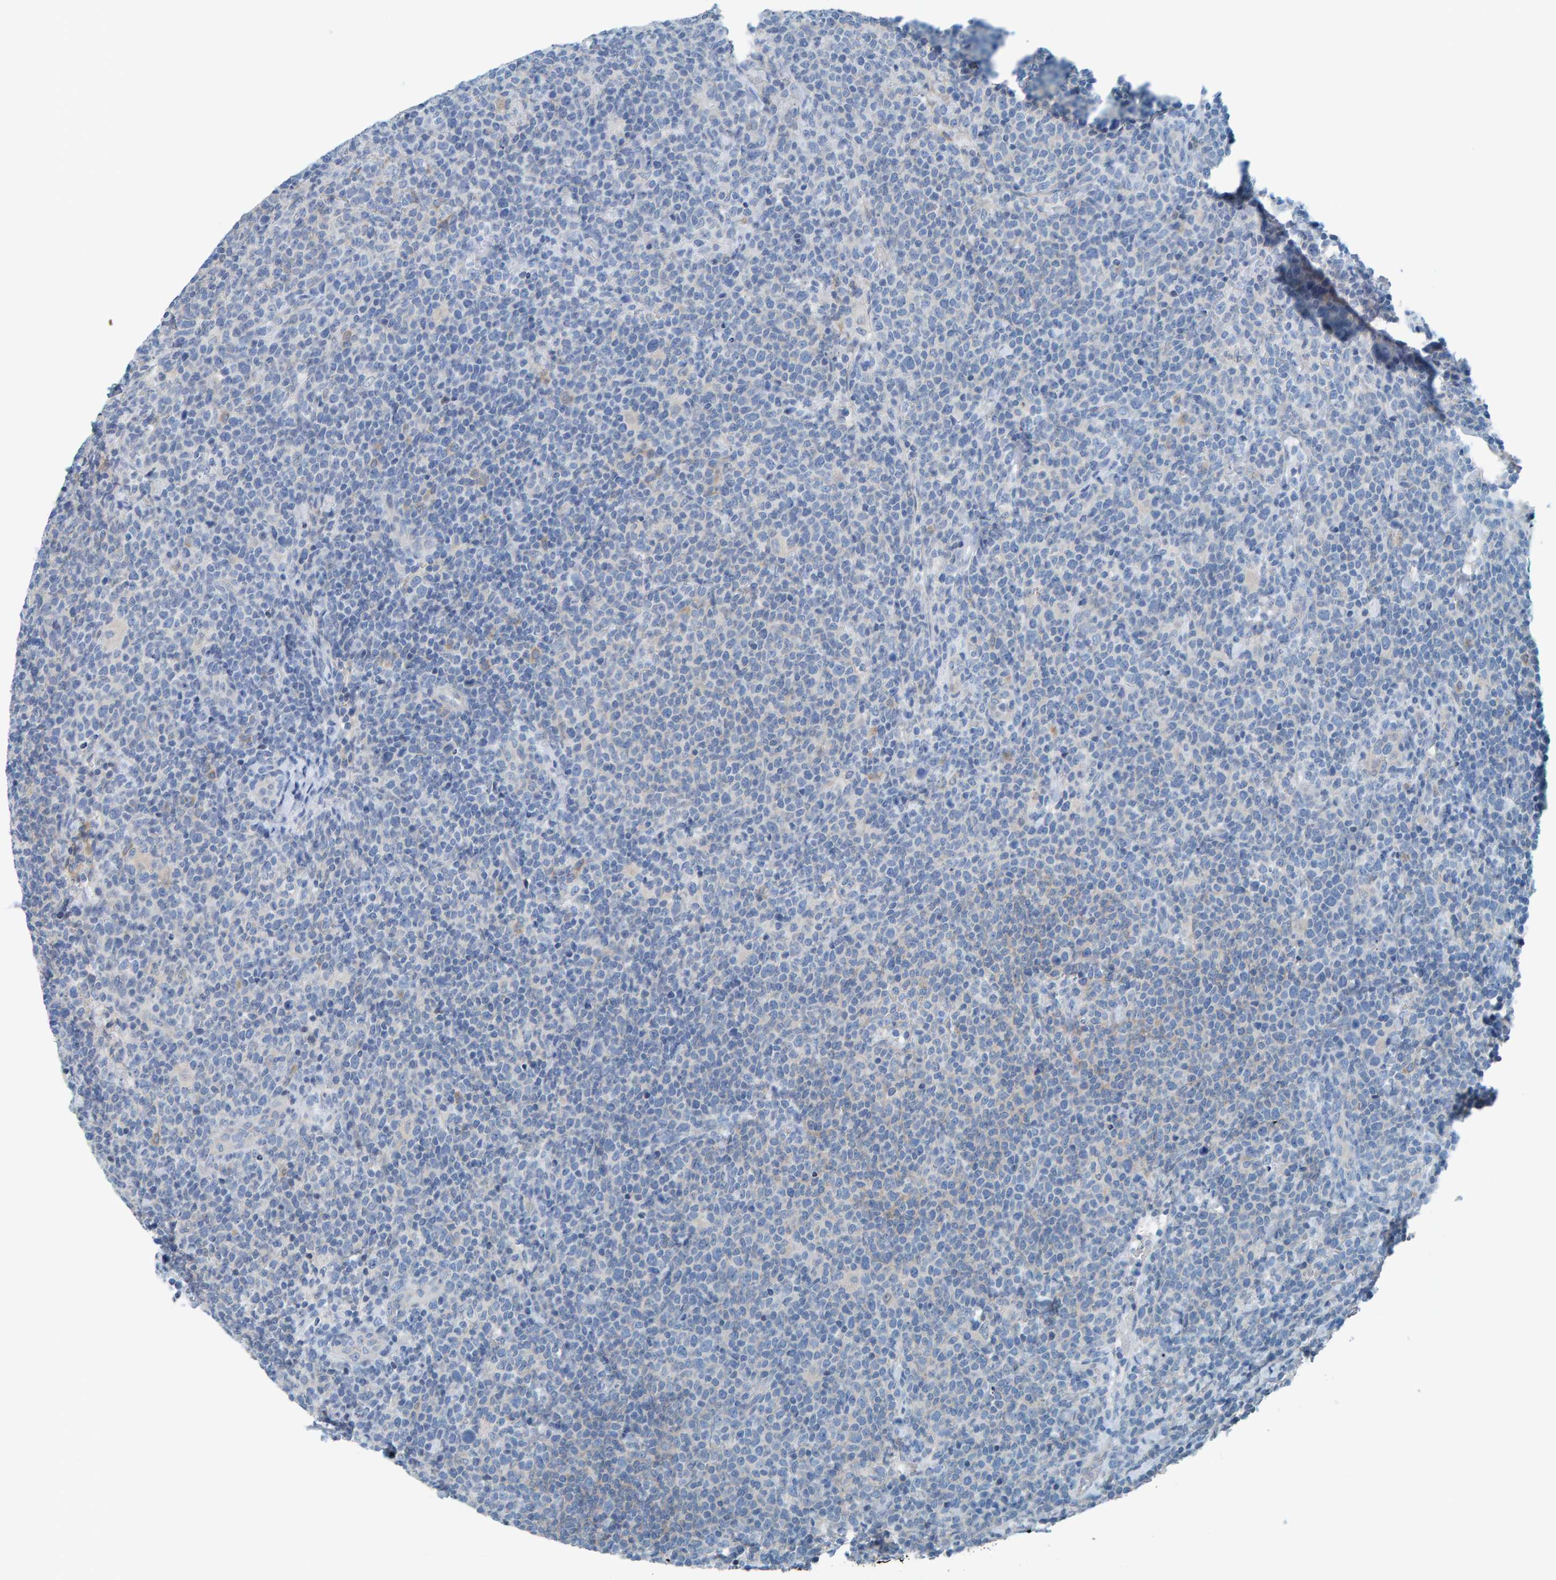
{"staining": {"intensity": "negative", "quantity": "none", "location": "none"}, "tissue": "lymphoma", "cell_type": "Tumor cells", "image_type": "cancer", "snomed": [{"axis": "morphology", "description": "Malignant lymphoma, non-Hodgkin's type, High grade"}, {"axis": "topography", "description": "Lymph node"}], "caption": "Tumor cells are negative for brown protein staining in lymphoma. (Immunohistochemistry (ihc), brightfield microscopy, high magnification).", "gene": "CNP", "patient": {"sex": "male", "age": 61}}